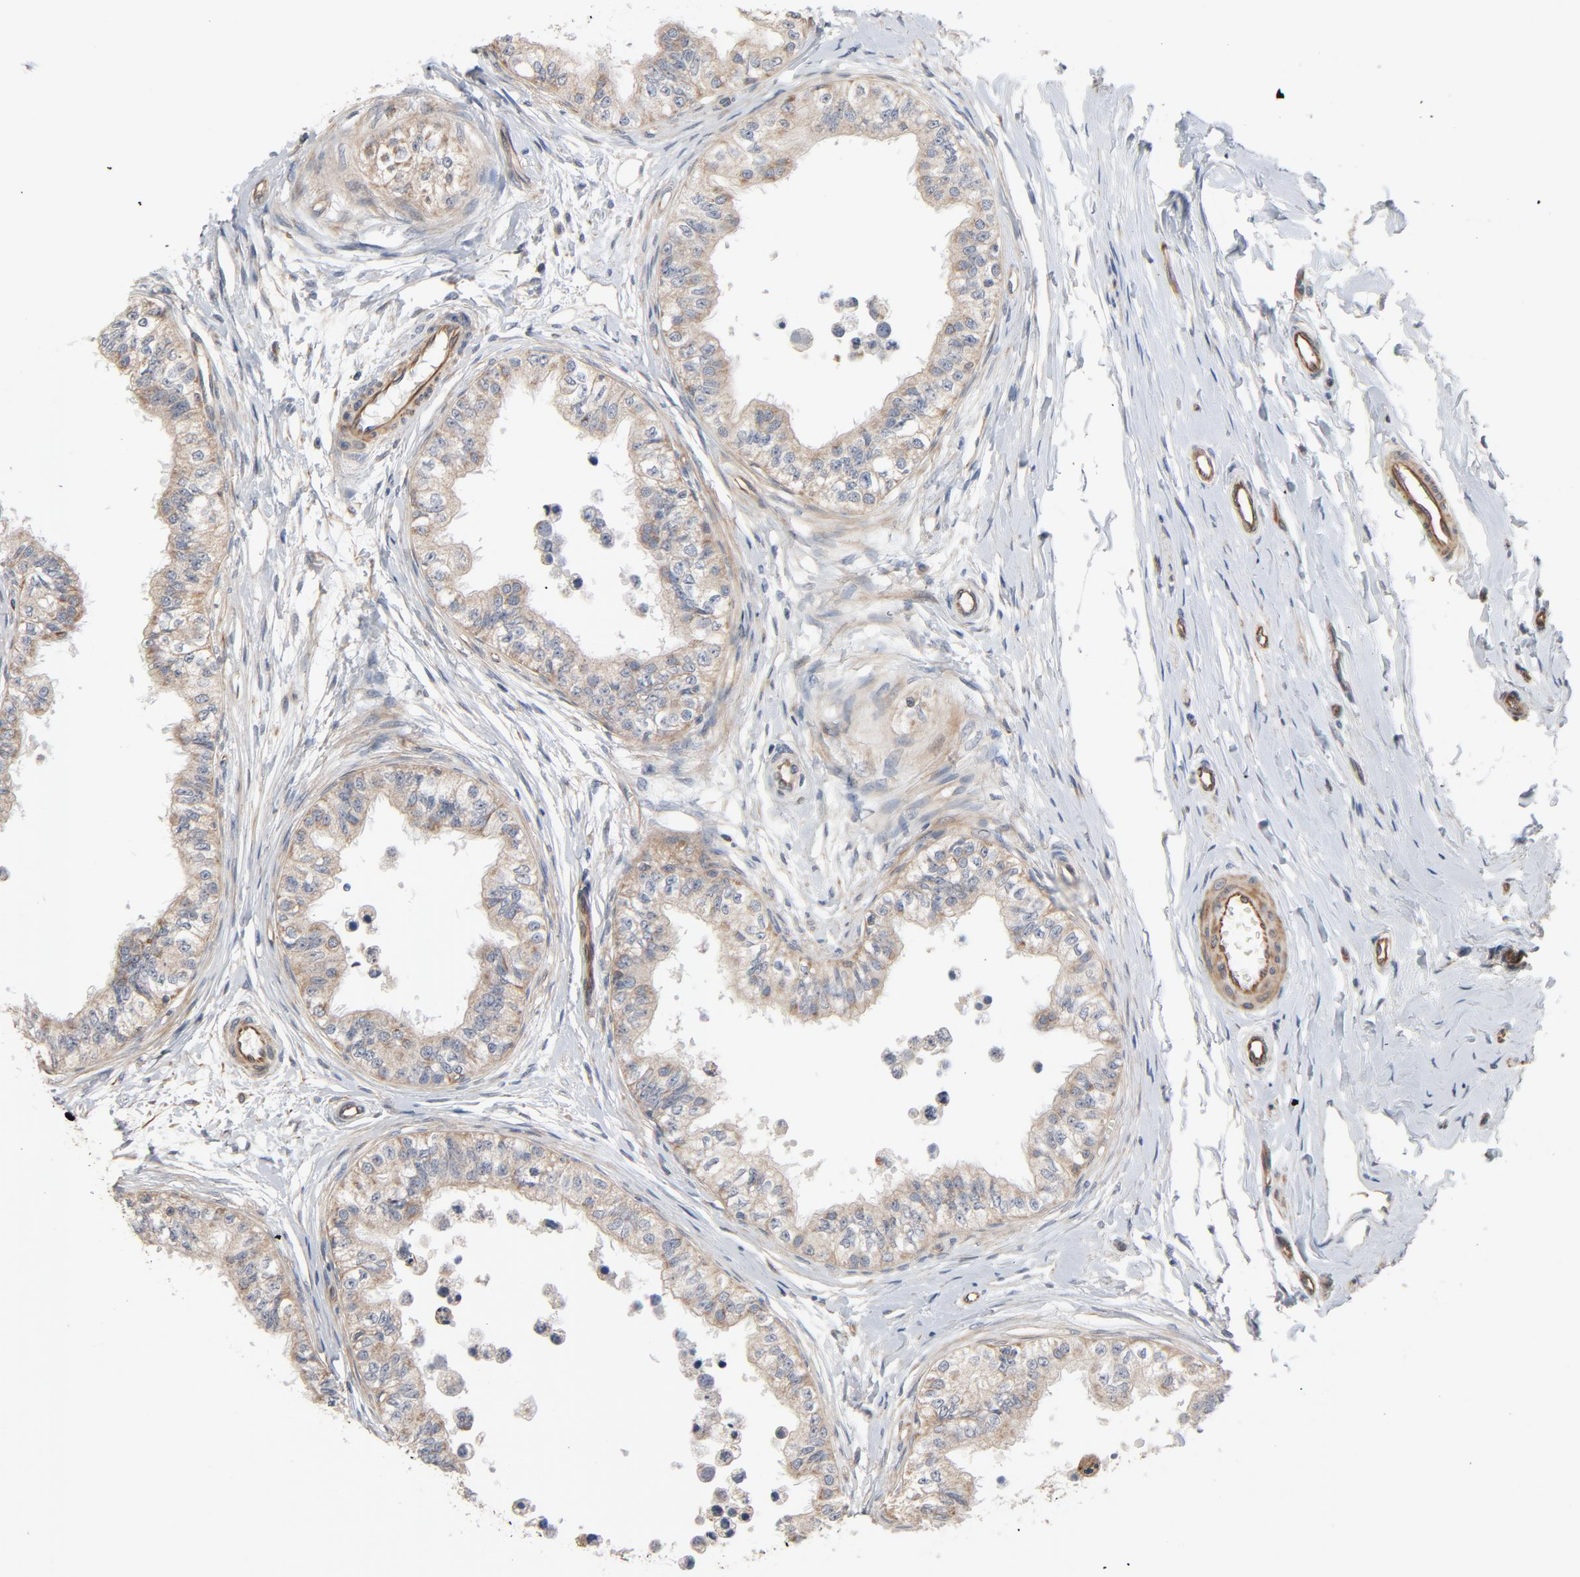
{"staining": {"intensity": "moderate", "quantity": ">75%", "location": "cytoplasmic/membranous"}, "tissue": "epididymis", "cell_type": "Glandular cells", "image_type": "normal", "snomed": [{"axis": "morphology", "description": "Normal tissue, NOS"}, {"axis": "morphology", "description": "Adenocarcinoma, metastatic, NOS"}, {"axis": "topography", "description": "Testis"}, {"axis": "topography", "description": "Epididymis"}], "caption": "Immunohistochemical staining of normal epididymis shows >75% levels of moderate cytoplasmic/membranous protein staining in about >75% of glandular cells. (IHC, brightfield microscopy, high magnification).", "gene": "TRIOBP", "patient": {"sex": "male", "age": 26}}